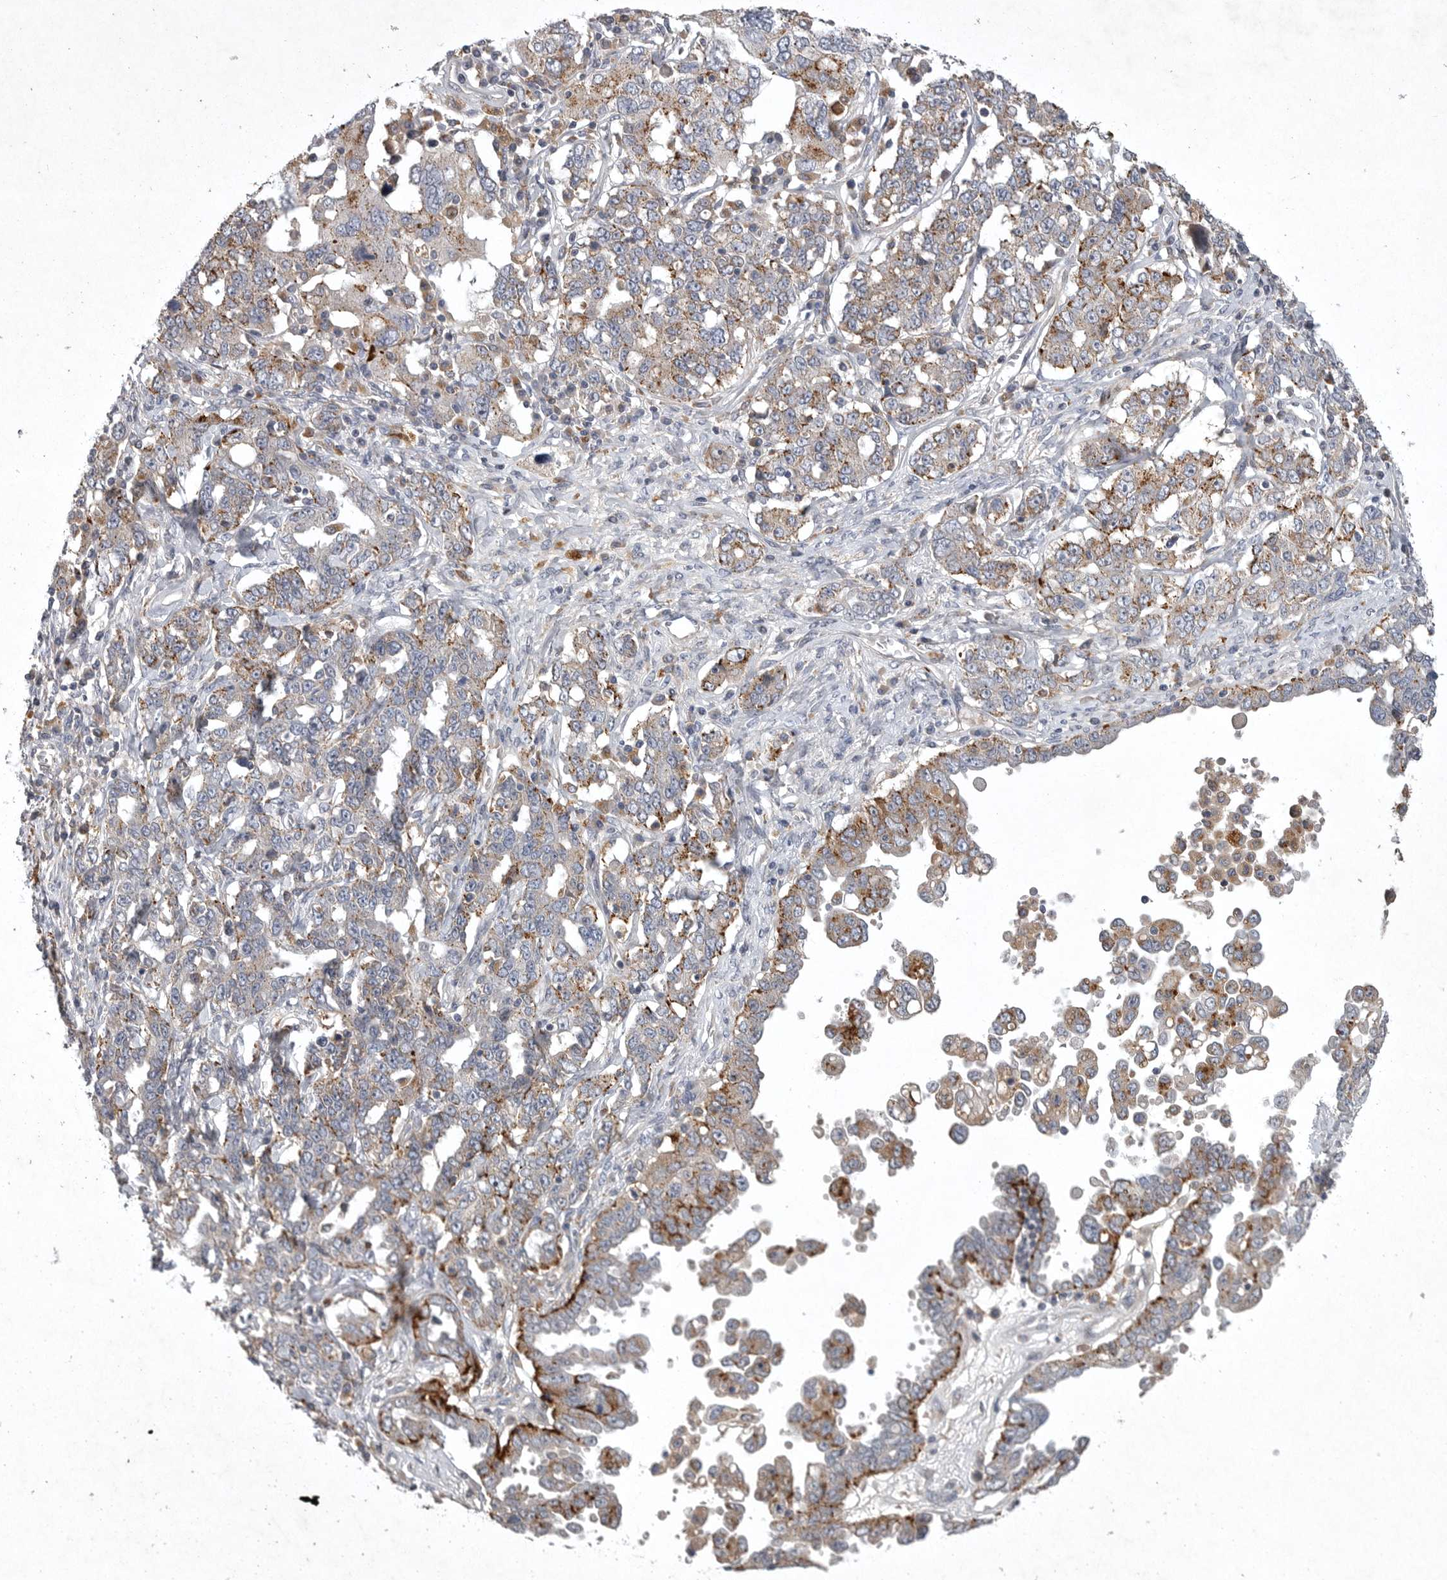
{"staining": {"intensity": "strong", "quantity": "25%-75%", "location": "cytoplasmic/membranous"}, "tissue": "ovarian cancer", "cell_type": "Tumor cells", "image_type": "cancer", "snomed": [{"axis": "morphology", "description": "Carcinoma, endometroid"}, {"axis": "topography", "description": "Ovary"}], "caption": "Tumor cells demonstrate high levels of strong cytoplasmic/membranous staining in about 25%-75% of cells in human ovarian cancer (endometroid carcinoma).", "gene": "LAMTOR3", "patient": {"sex": "female", "age": 62}}